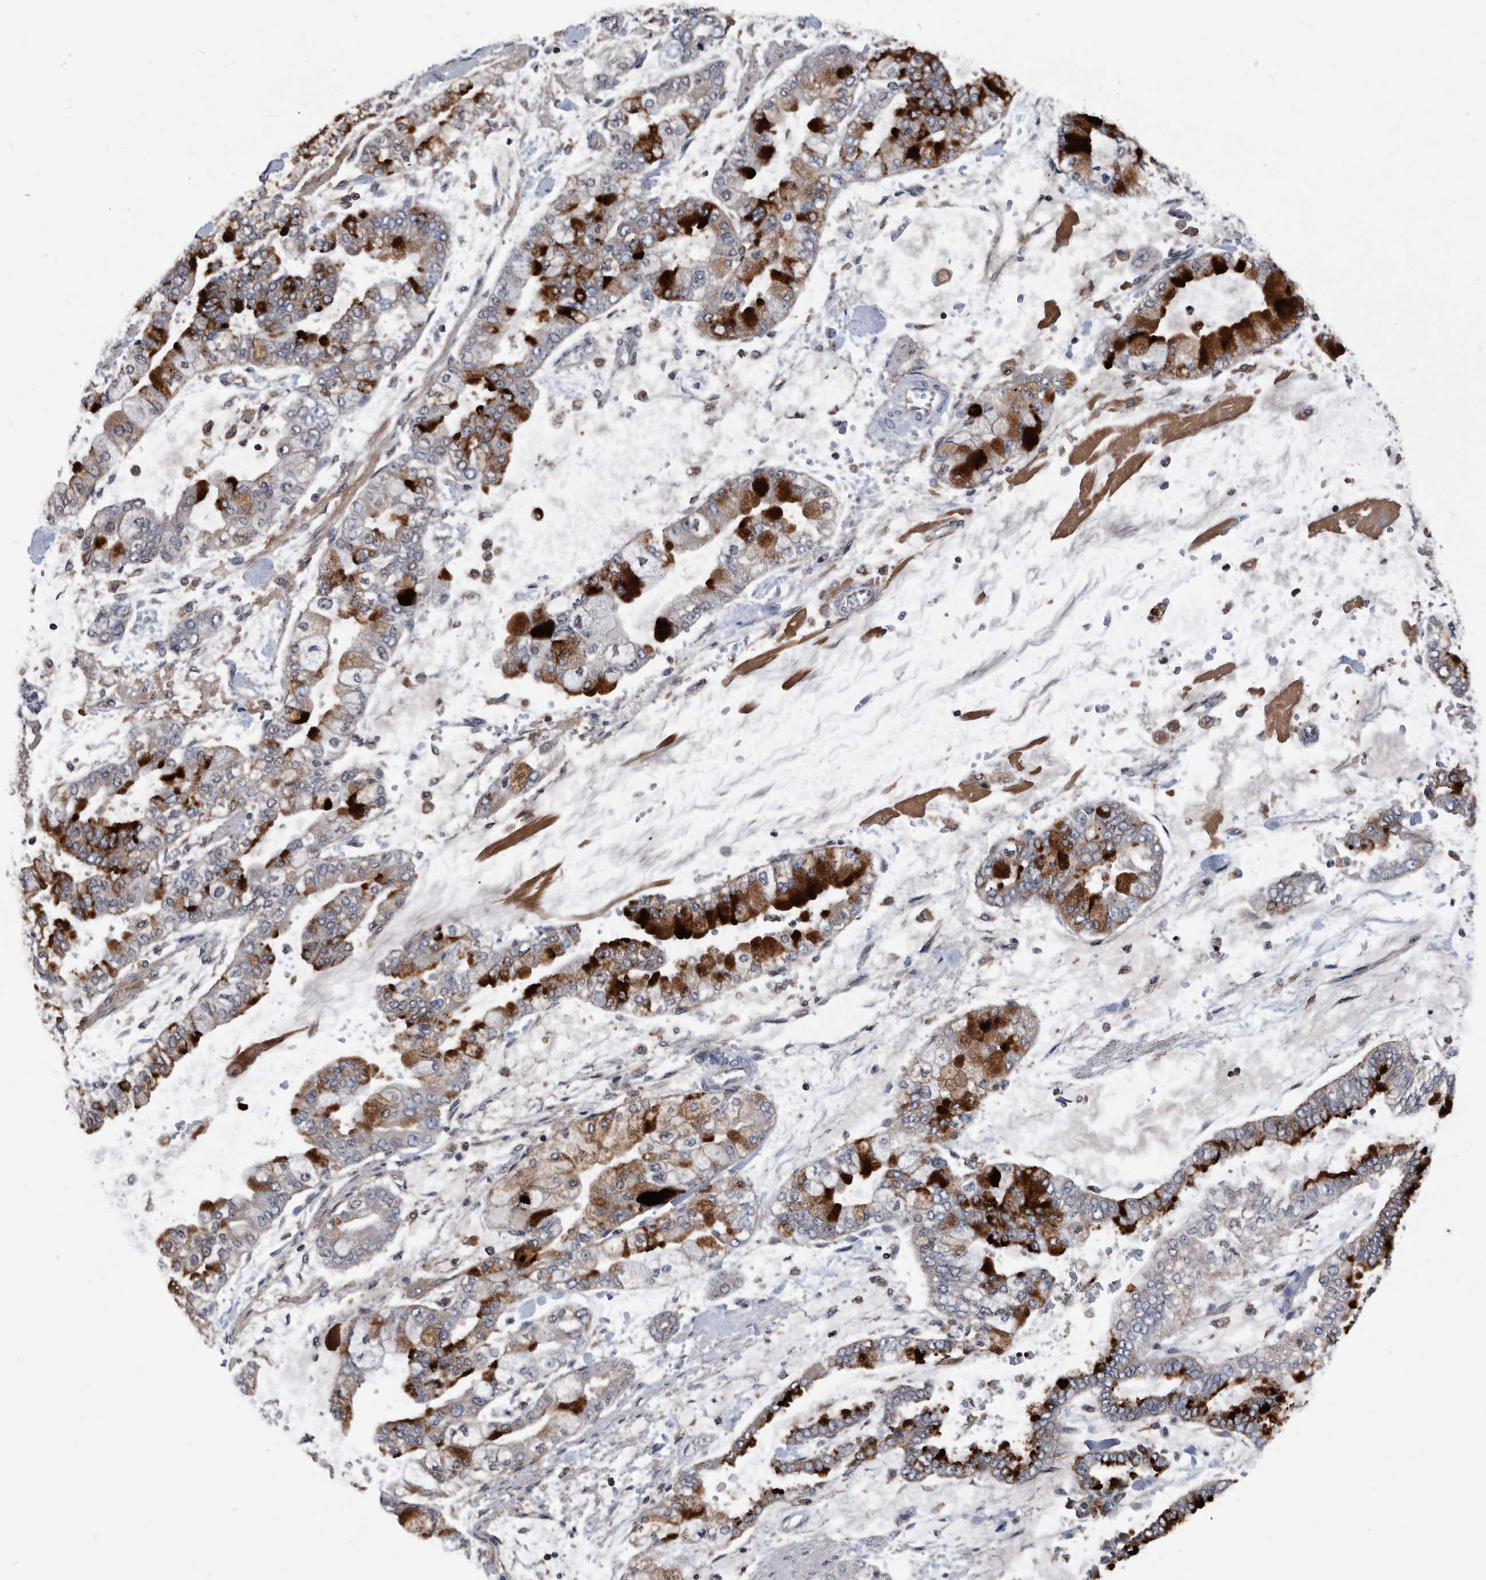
{"staining": {"intensity": "strong", "quantity": "25%-75%", "location": "cytoplasmic/membranous"}, "tissue": "stomach cancer", "cell_type": "Tumor cells", "image_type": "cancer", "snomed": [{"axis": "morphology", "description": "Normal tissue, NOS"}, {"axis": "morphology", "description": "Adenocarcinoma, NOS"}, {"axis": "topography", "description": "Stomach, upper"}, {"axis": "topography", "description": "Stomach"}], "caption": "Adenocarcinoma (stomach) tissue shows strong cytoplasmic/membranous positivity in approximately 25%-75% of tumor cells", "gene": "NRBP1", "patient": {"sex": "male", "age": 76}}